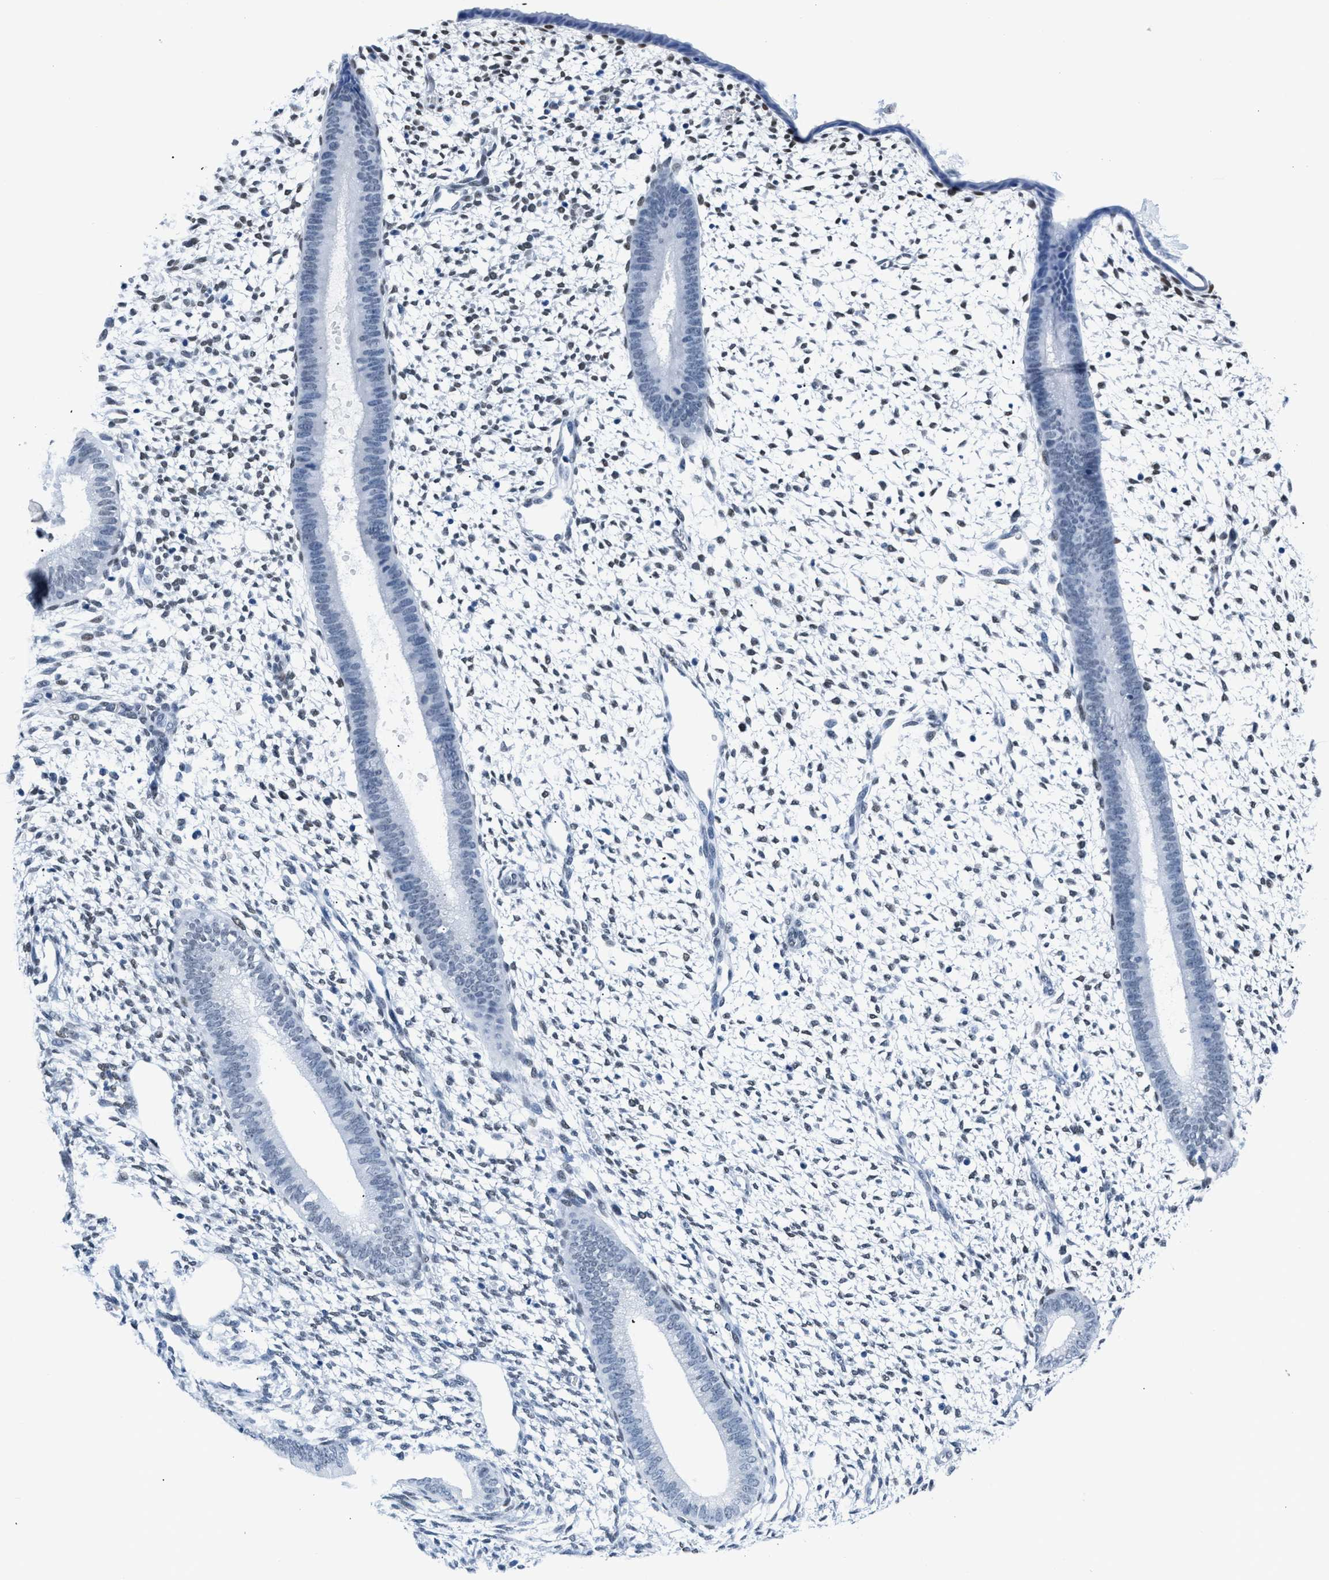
{"staining": {"intensity": "moderate", "quantity": "<25%", "location": "nuclear"}, "tissue": "endometrium", "cell_type": "Cells in endometrial stroma", "image_type": "normal", "snomed": [{"axis": "morphology", "description": "Normal tissue, NOS"}, {"axis": "topography", "description": "Endometrium"}], "caption": "Moderate nuclear positivity is present in approximately <25% of cells in endometrial stroma in normal endometrium.", "gene": "CTBP1", "patient": {"sex": "female", "age": 46}}